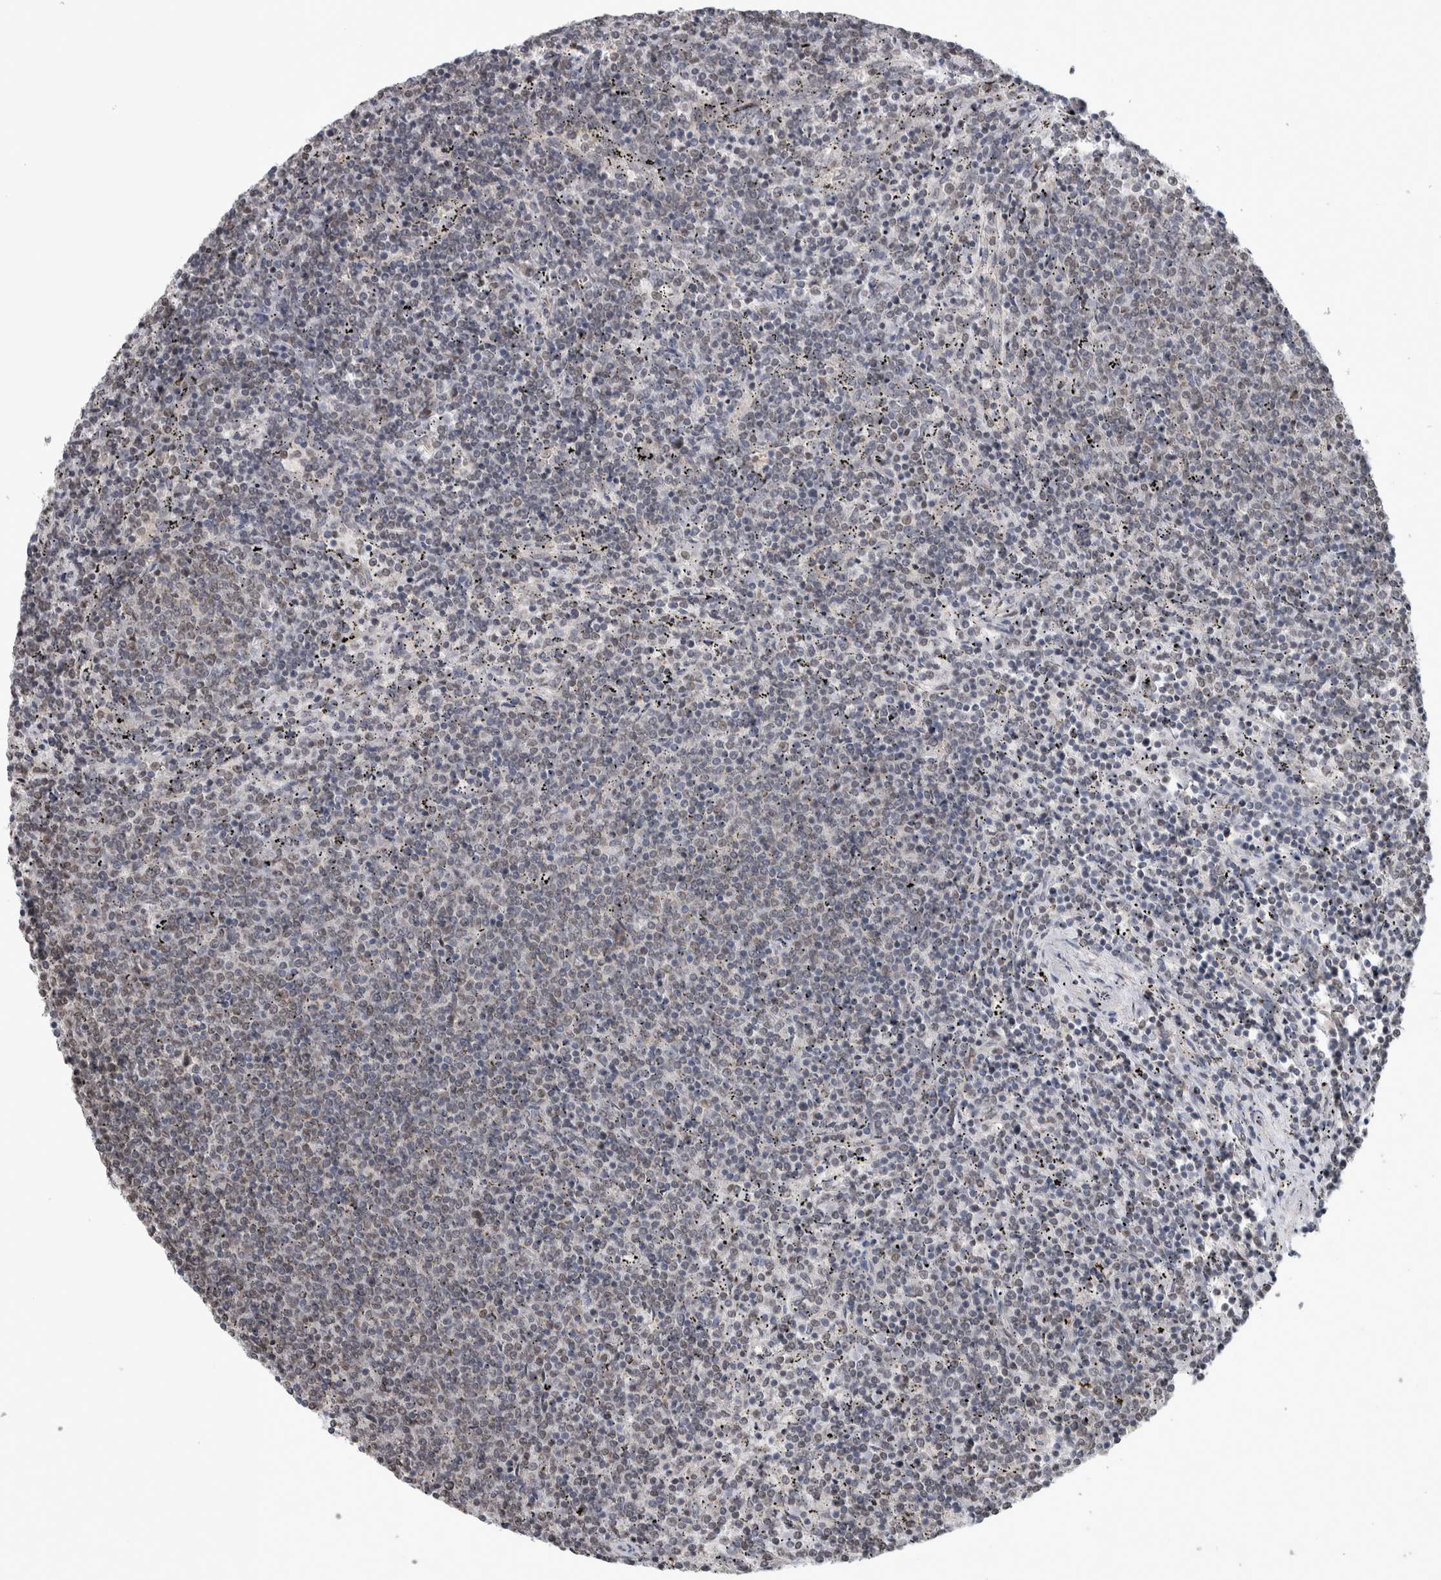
{"staining": {"intensity": "negative", "quantity": "none", "location": "none"}, "tissue": "lymphoma", "cell_type": "Tumor cells", "image_type": "cancer", "snomed": [{"axis": "morphology", "description": "Malignant lymphoma, non-Hodgkin's type, Low grade"}, {"axis": "topography", "description": "Spleen"}], "caption": "Immunohistochemistry of low-grade malignant lymphoma, non-Hodgkin's type demonstrates no positivity in tumor cells.", "gene": "CWC27", "patient": {"sex": "female", "age": 50}}